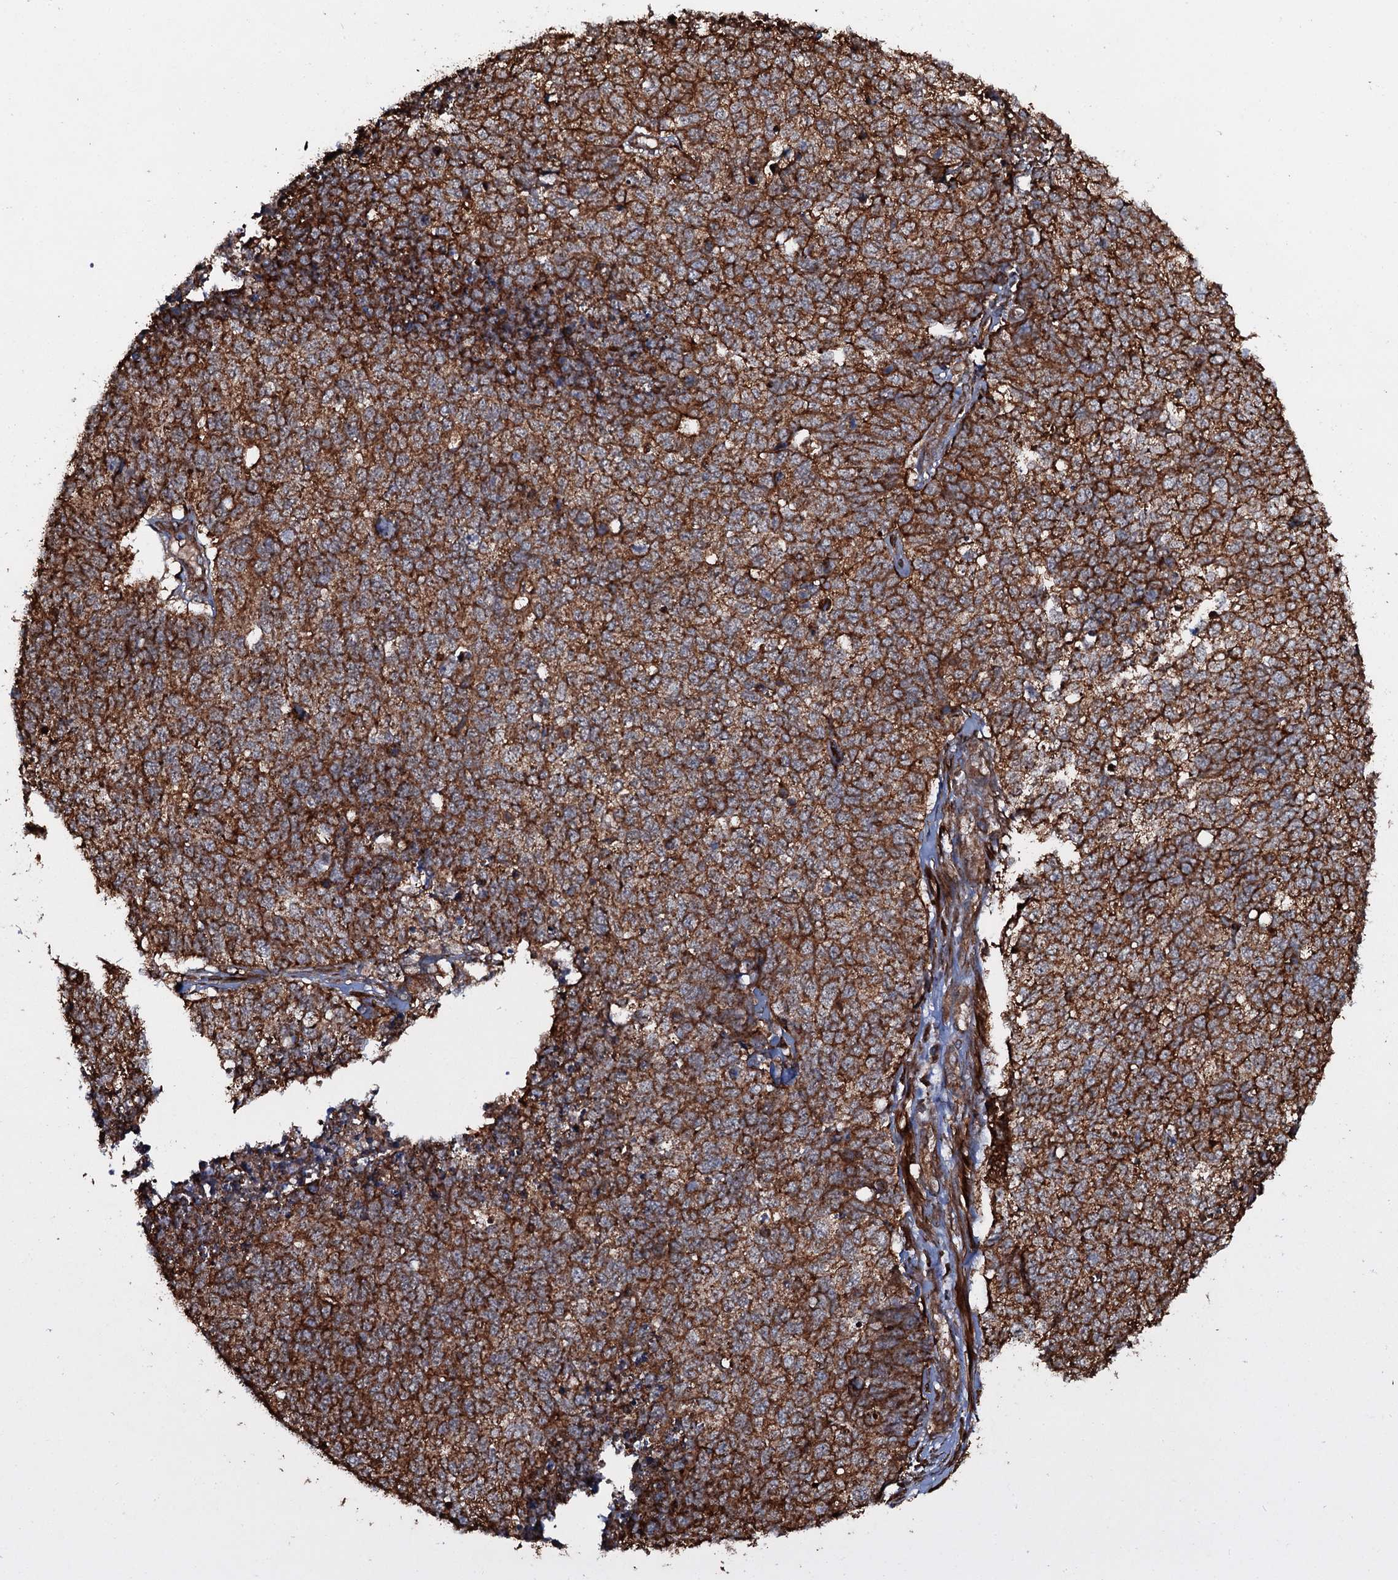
{"staining": {"intensity": "strong", "quantity": ">75%", "location": "cytoplasmic/membranous"}, "tissue": "cervical cancer", "cell_type": "Tumor cells", "image_type": "cancer", "snomed": [{"axis": "morphology", "description": "Squamous cell carcinoma, NOS"}, {"axis": "topography", "description": "Cervix"}], "caption": "Strong cytoplasmic/membranous protein staining is appreciated in approximately >75% of tumor cells in cervical squamous cell carcinoma. The staining was performed using DAB (3,3'-diaminobenzidine) to visualize the protein expression in brown, while the nuclei were stained in blue with hematoxylin (Magnification: 20x).", "gene": "VWA8", "patient": {"sex": "female", "age": 63}}